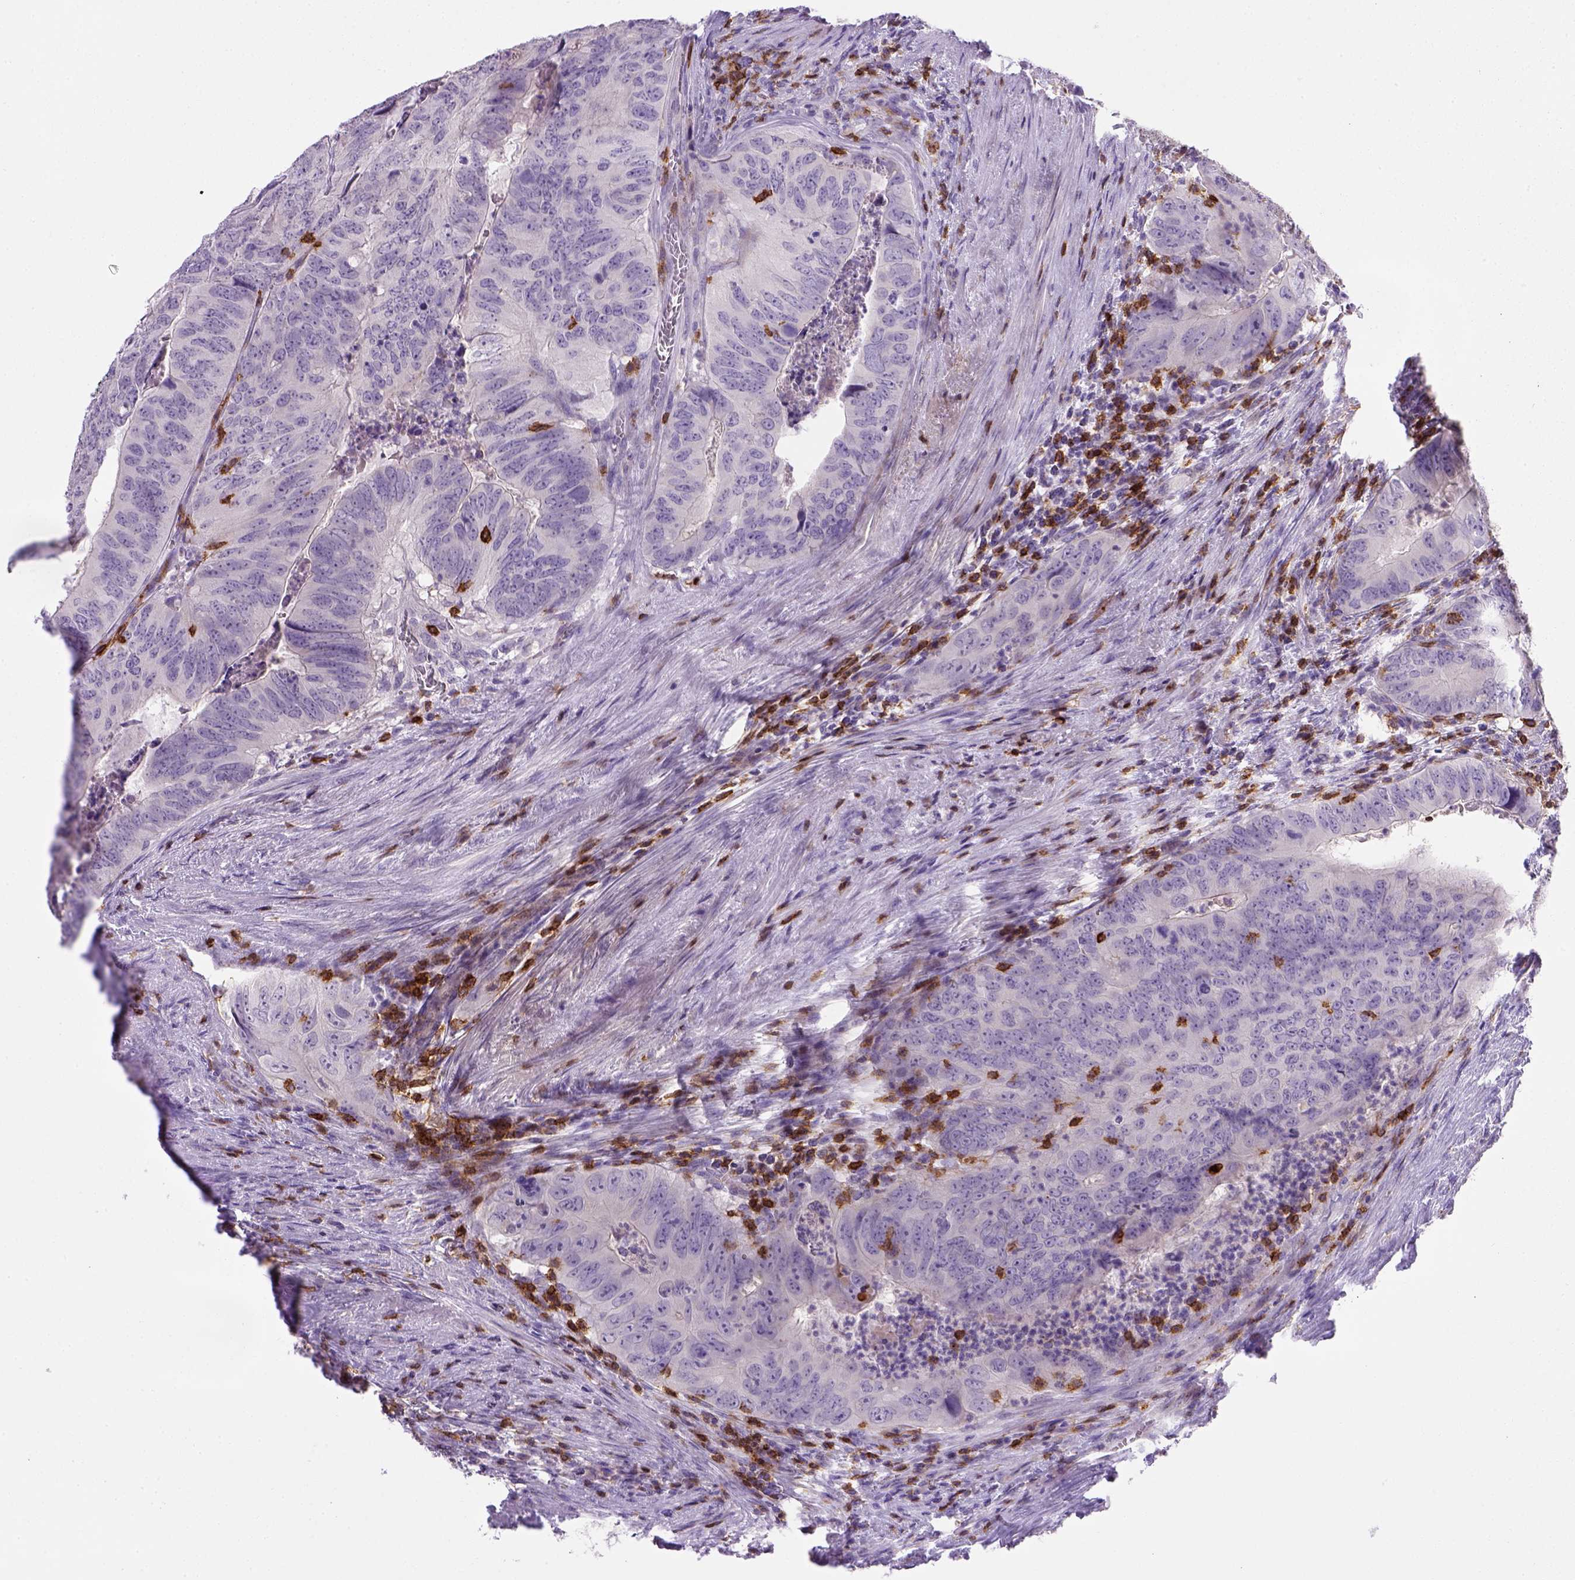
{"staining": {"intensity": "negative", "quantity": "none", "location": "none"}, "tissue": "colorectal cancer", "cell_type": "Tumor cells", "image_type": "cancer", "snomed": [{"axis": "morphology", "description": "Adenocarcinoma, NOS"}, {"axis": "topography", "description": "Colon"}], "caption": "There is no significant expression in tumor cells of colorectal cancer.", "gene": "CD3E", "patient": {"sex": "male", "age": 79}}